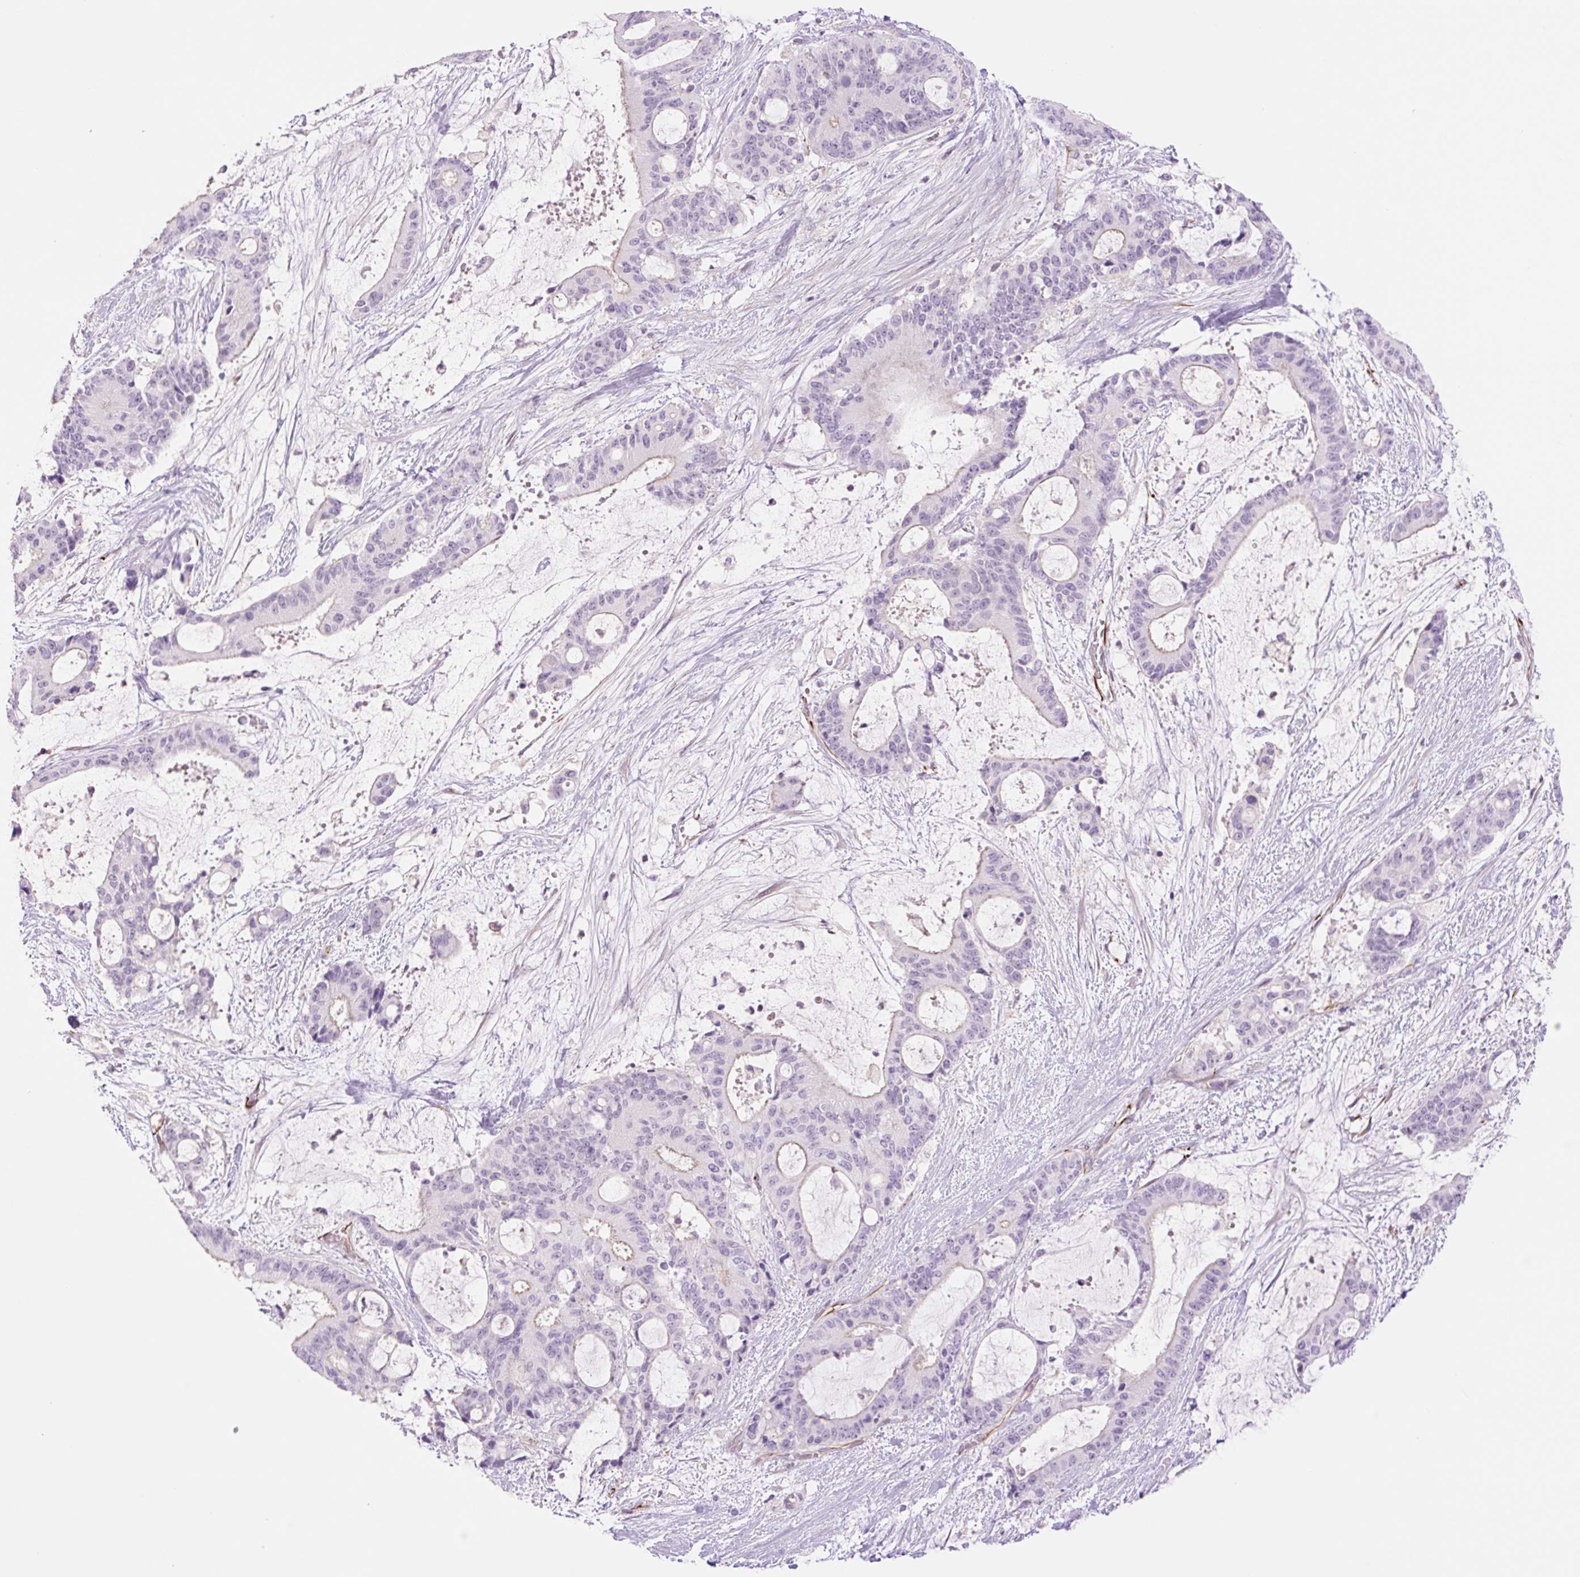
{"staining": {"intensity": "negative", "quantity": "none", "location": "none"}, "tissue": "liver cancer", "cell_type": "Tumor cells", "image_type": "cancer", "snomed": [{"axis": "morphology", "description": "Normal tissue, NOS"}, {"axis": "morphology", "description": "Cholangiocarcinoma"}, {"axis": "topography", "description": "Liver"}, {"axis": "topography", "description": "Peripheral nerve tissue"}], "caption": "This is an IHC micrograph of human liver cancer. There is no staining in tumor cells.", "gene": "ZFYVE21", "patient": {"sex": "female", "age": 73}}